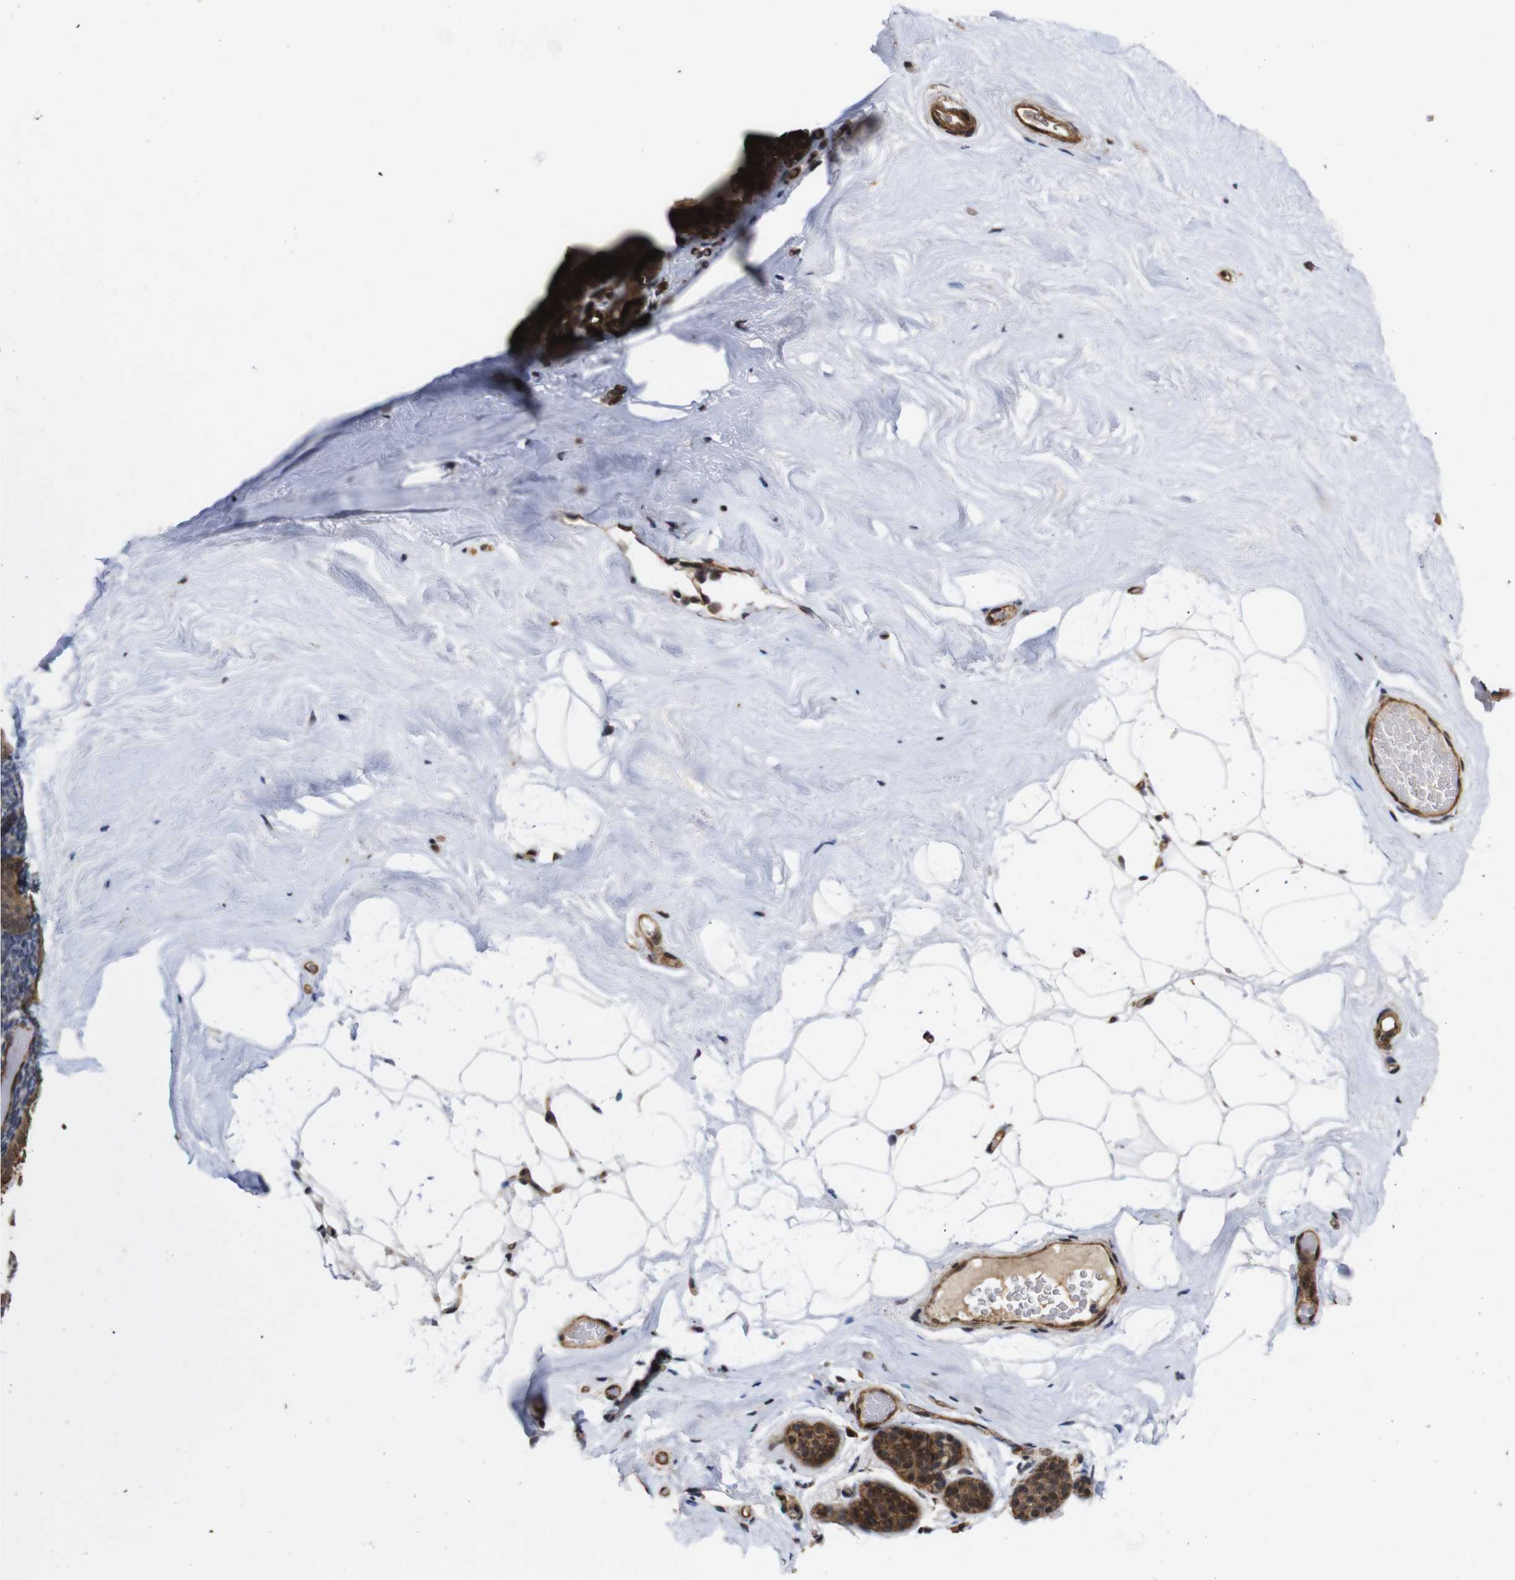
{"staining": {"intensity": "negative", "quantity": "none", "location": "none"}, "tissue": "breast", "cell_type": "Adipocytes", "image_type": "normal", "snomed": [{"axis": "morphology", "description": "Normal tissue, NOS"}, {"axis": "topography", "description": "Breast"}], "caption": "A histopathology image of breast stained for a protein reveals no brown staining in adipocytes. (DAB immunohistochemistry (IHC) with hematoxylin counter stain).", "gene": "NANOS1", "patient": {"sex": "female", "age": 75}}